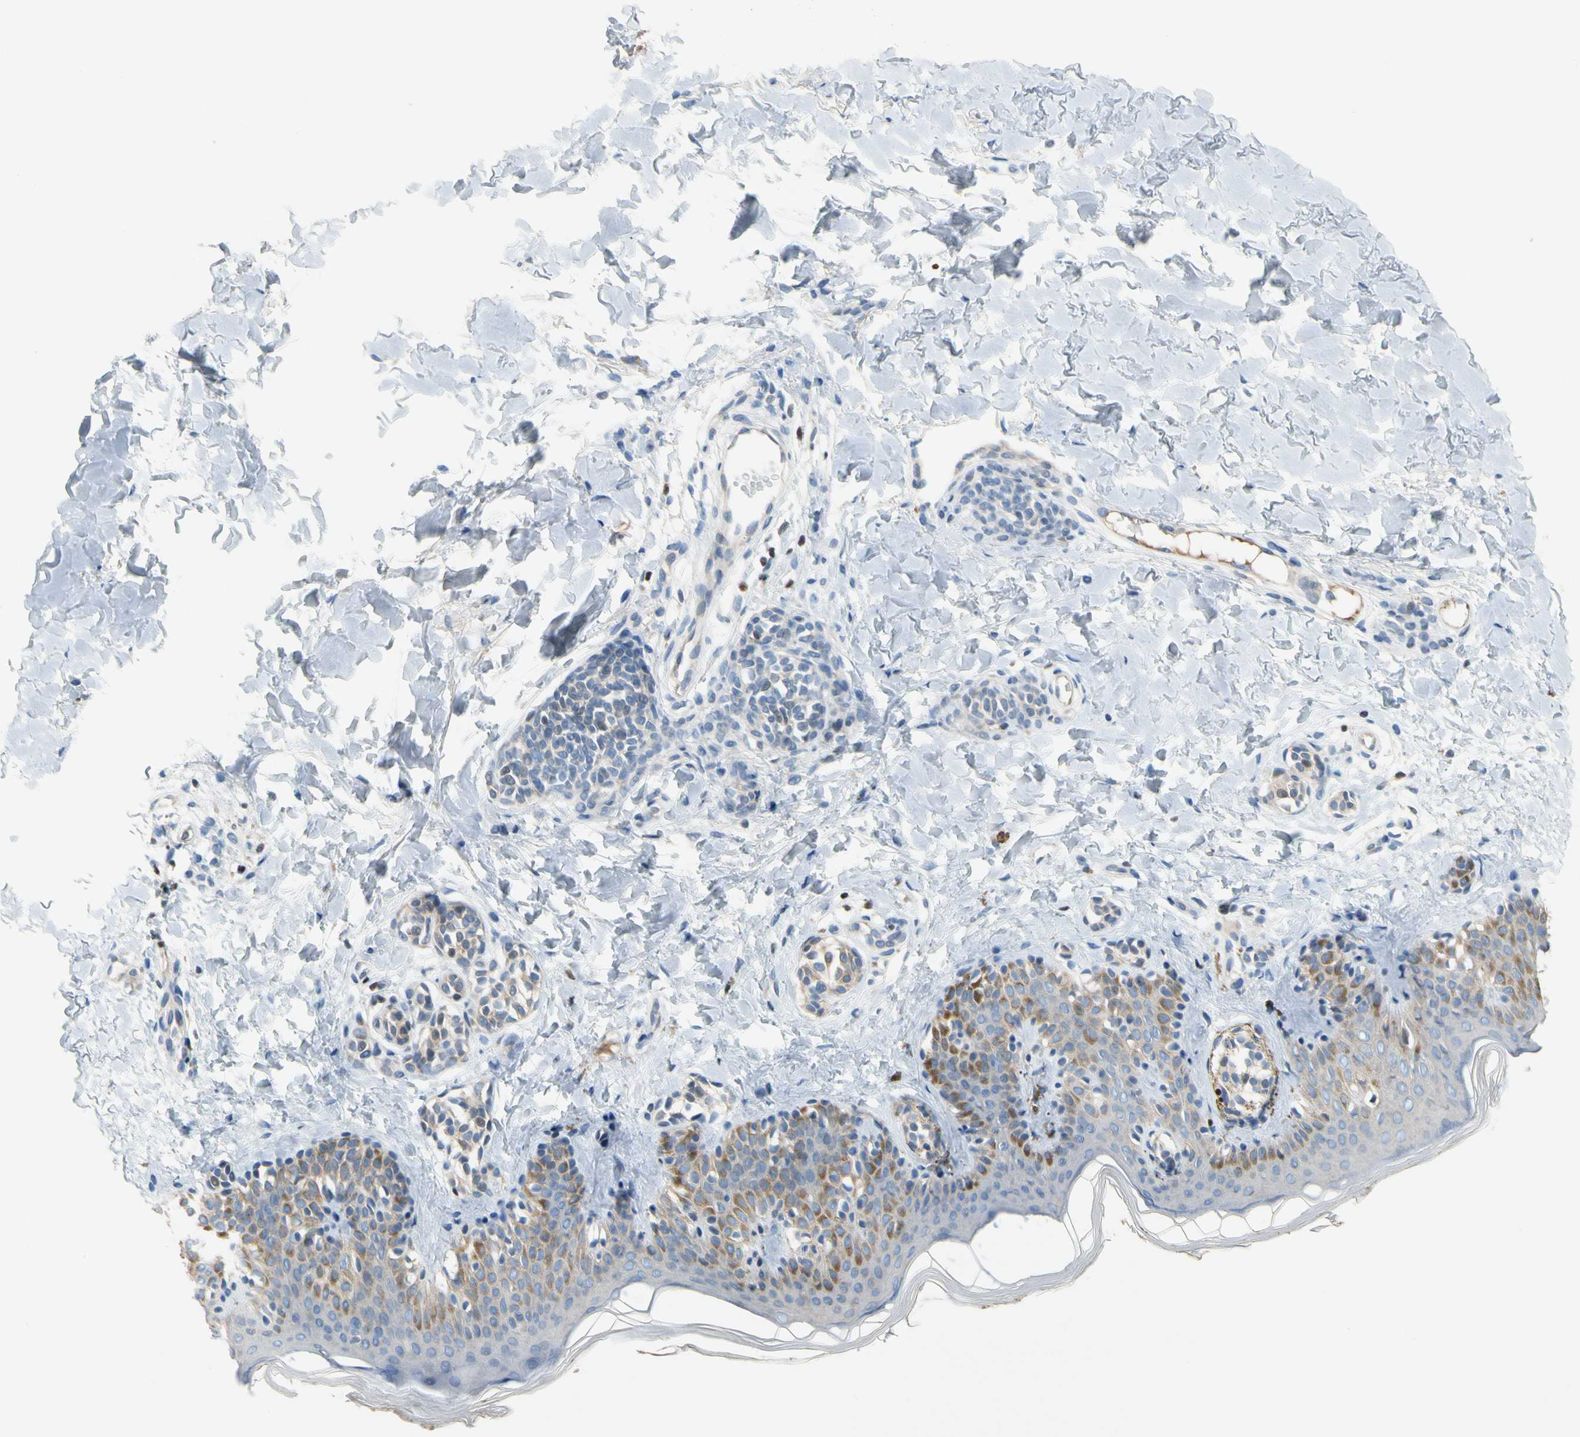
{"staining": {"intensity": "negative", "quantity": "none", "location": "none"}, "tissue": "skin", "cell_type": "Fibroblasts", "image_type": "normal", "snomed": [{"axis": "morphology", "description": "Normal tissue, NOS"}, {"axis": "topography", "description": "Skin"}], "caption": "Immunohistochemistry (IHC) of unremarkable skin demonstrates no expression in fibroblasts. The staining was performed using DAB to visualize the protein expression in brown, while the nuclei were stained in blue with hematoxylin (Magnification: 20x).", "gene": "SP140", "patient": {"sex": "male", "age": 16}}